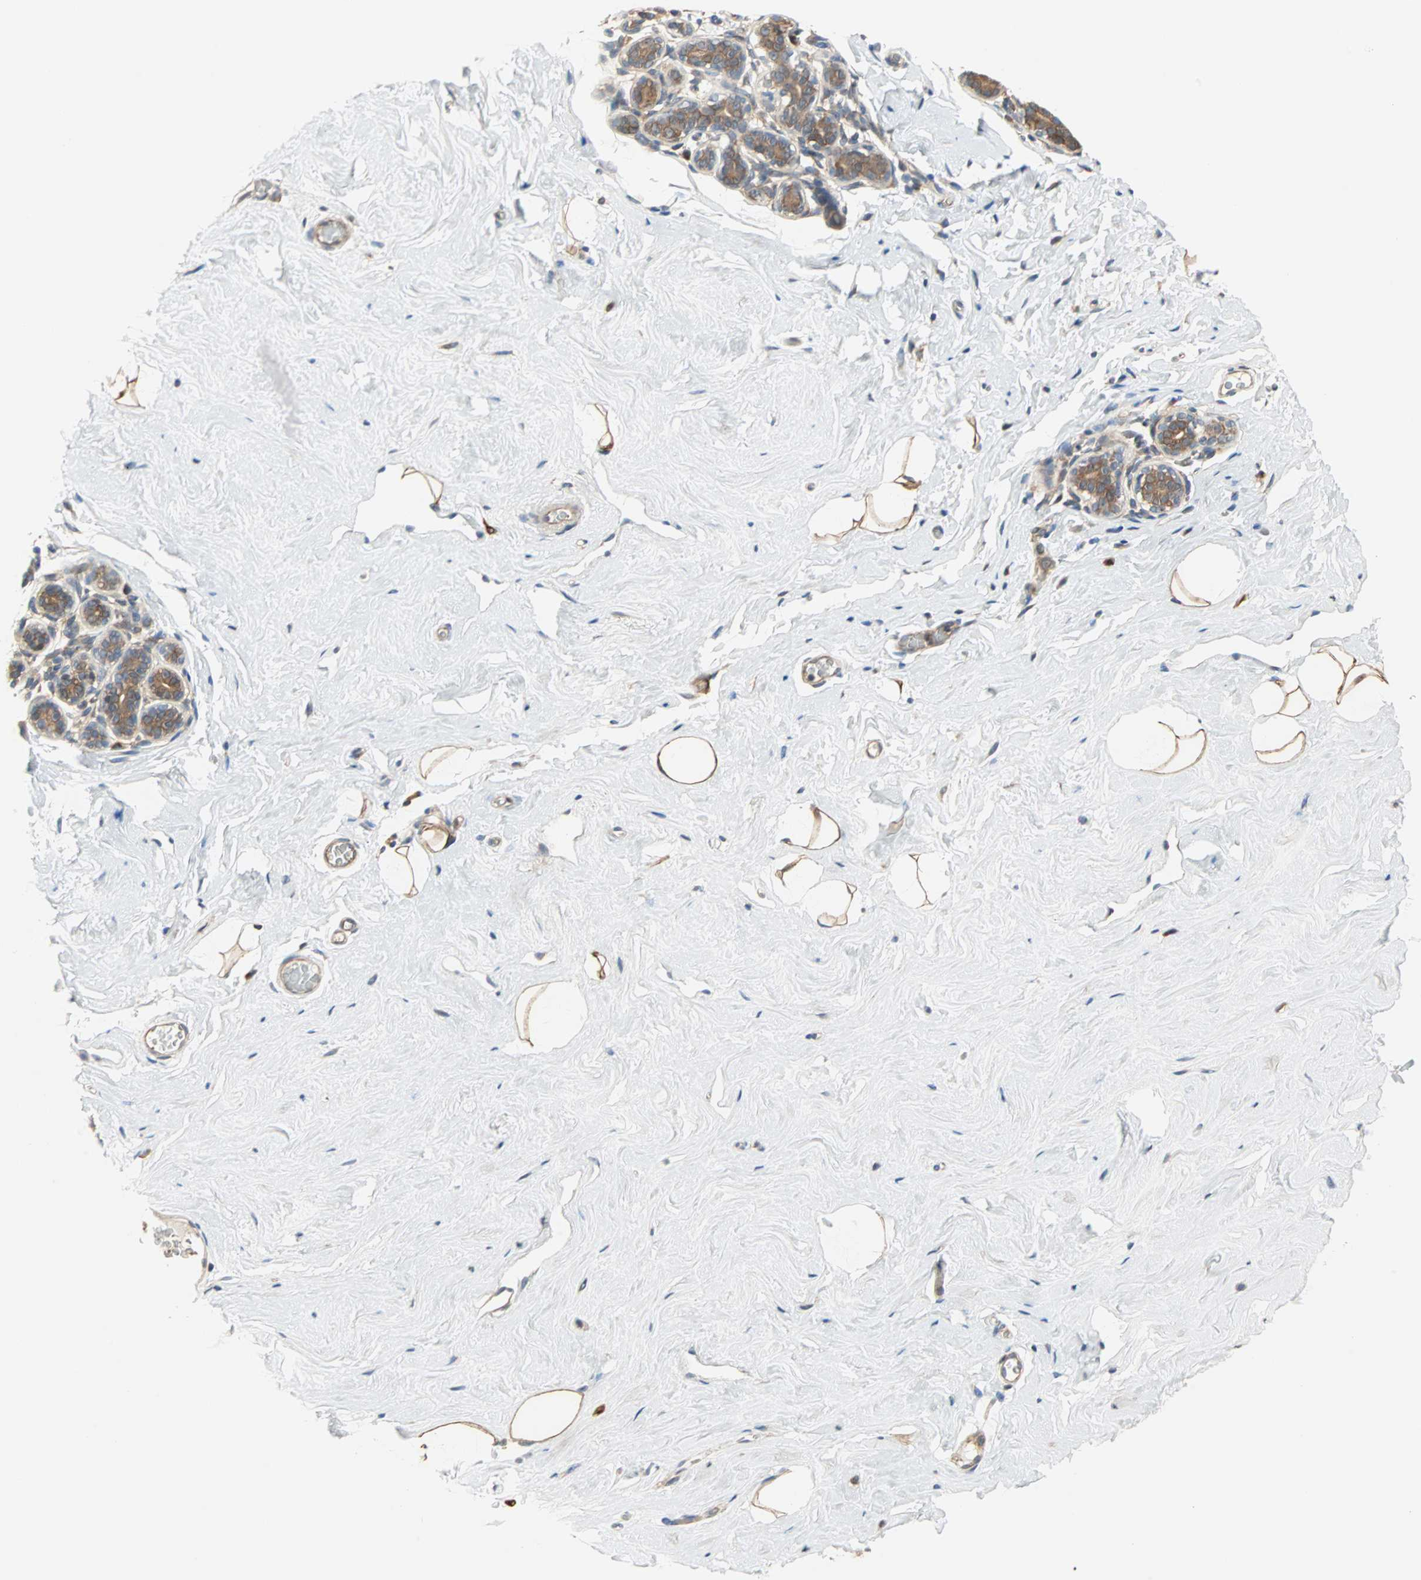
{"staining": {"intensity": "moderate", "quantity": ">75%", "location": "cytoplasmic/membranous"}, "tissue": "breast", "cell_type": "Adipocytes", "image_type": "normal", "snomed": [{"axis": "morphology", "description": "Normal tissue, NOS"}, {"axis": "topography", "description": "Breast"}], "caption": "The image displays immunohistochemical staining of benign breast. There is moderate cytoplasmic/membranous staining is appreciated in approximately >75% of adipocytes.", "gene": "SAR1A", "patient": {"sex": "female", "age": 75}}